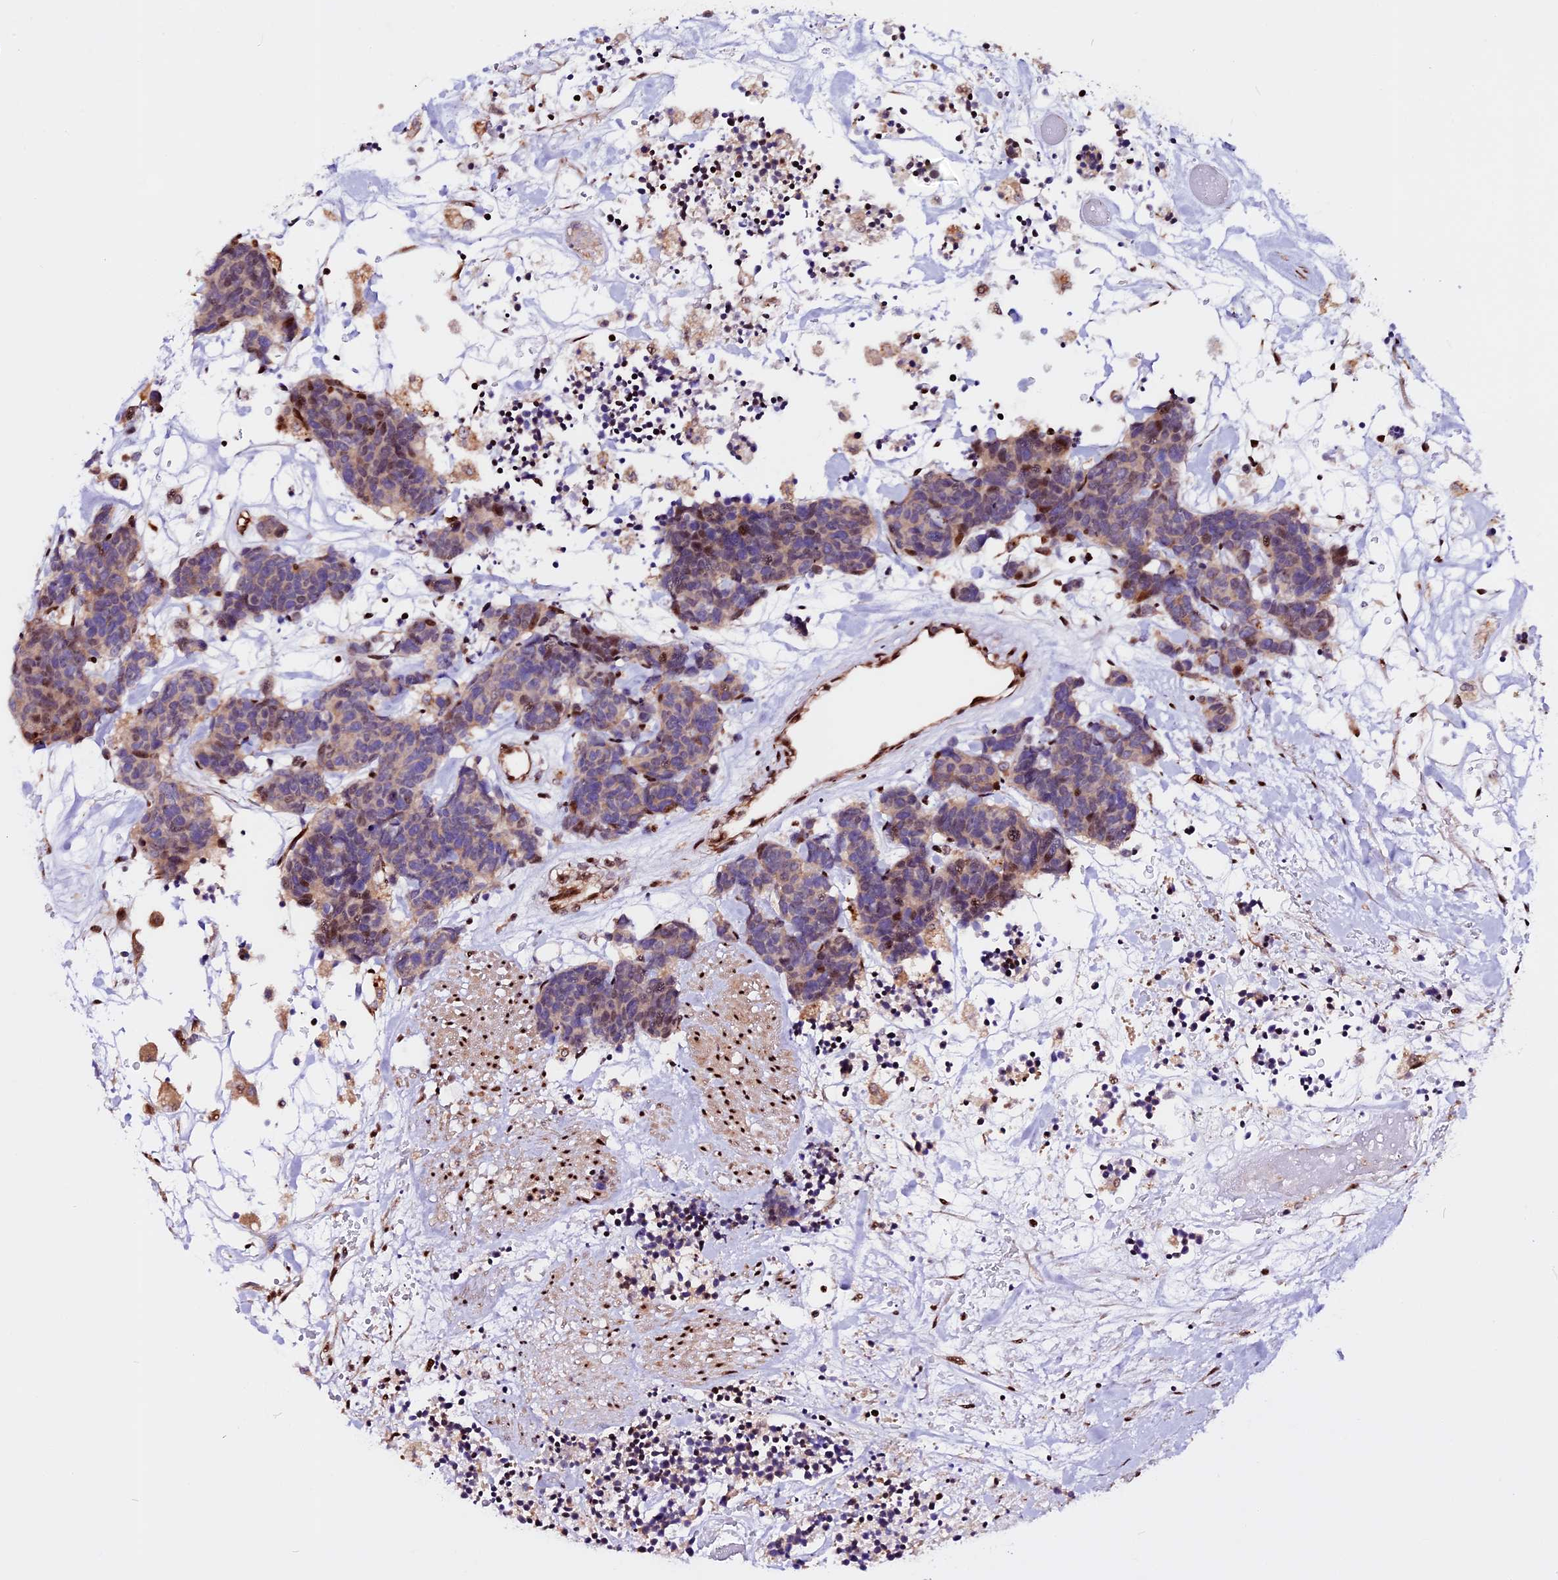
{"staining": {"intensity": "moderate", "quantity": "<25%", "location": "nuclear"}, "tissue": "carcinoid", "cell_type": "Tumor cells", "image_type": "cancer", "snomed": [{"axis": "morphology", "description": "Carcinoma, NOS"}, {"axis": "morphology", "description": "Carcinoid, malignant, NOS"}, {"axis": "topography", "description": "Urinary bladder"}], "caption": "The histopathology image displays immunohistochemical staining of carcinoma. There is moderate nuclear expression is appreciated in about <25% of tumor cells.", "gene": "RINL", "patient": {"sex": "male", "age": 57}}